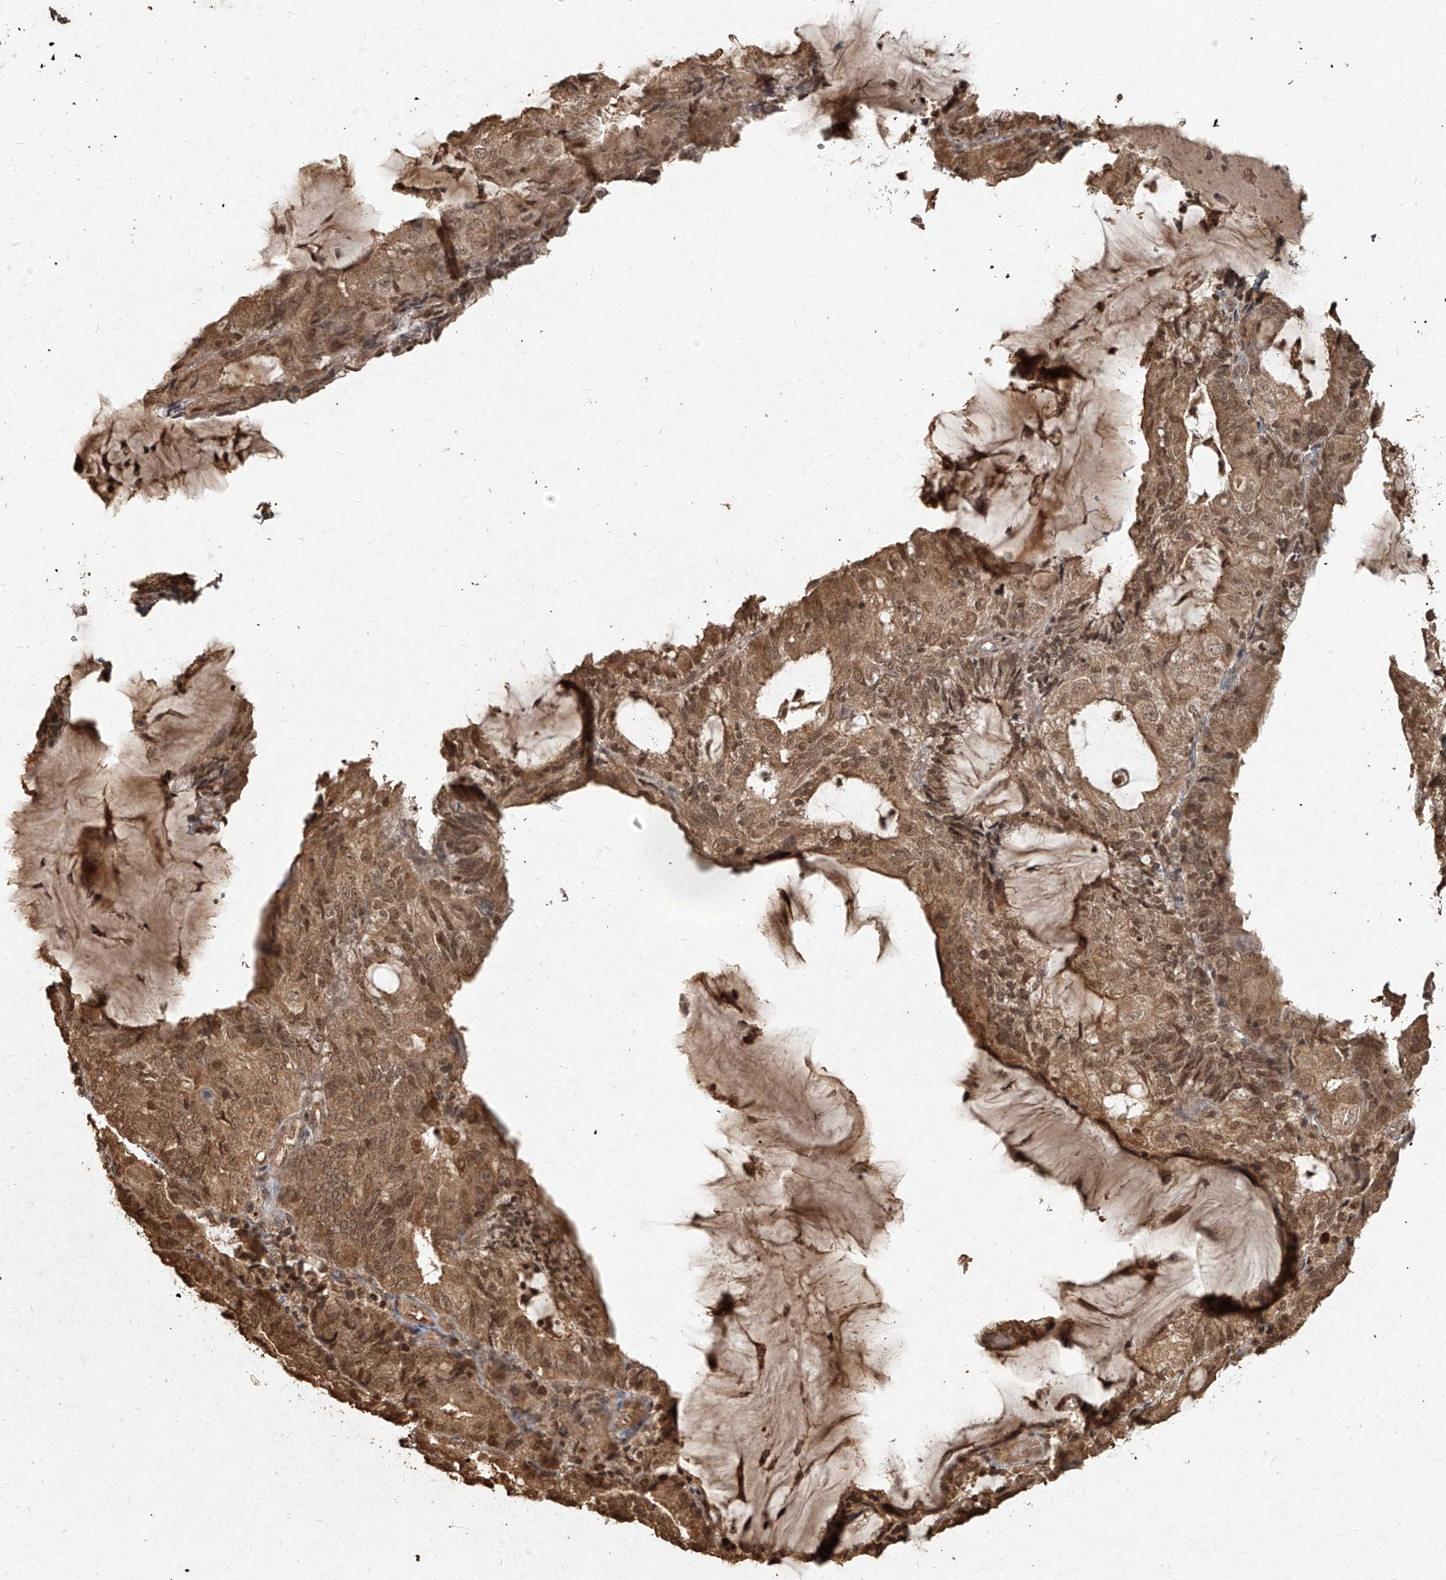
{"staining": {"intensity": "moderate", "quantity": ">75%", "location": "cytoplasmic/membranous,nuclear"}, "tissue": "endometrial cancer", "cell_type": "Tumor cells", "image_type": "cancer", "snomed": [{"axis": "morphology", "description": "Adenocarcinoma, NOS"}, {"axis": "topography", "description": "Endometrium"}], "caption": "Immunohistochemistry (IHC) histopathology image of human endometrial cancer stained for a protein (brown), which shows medium levels of moderate cytoplasmic/membranous and nuclear staining in about >75% of tumor cells.", "gene": "UBE2K", "patient": {"sex": "female", "age": 81}}